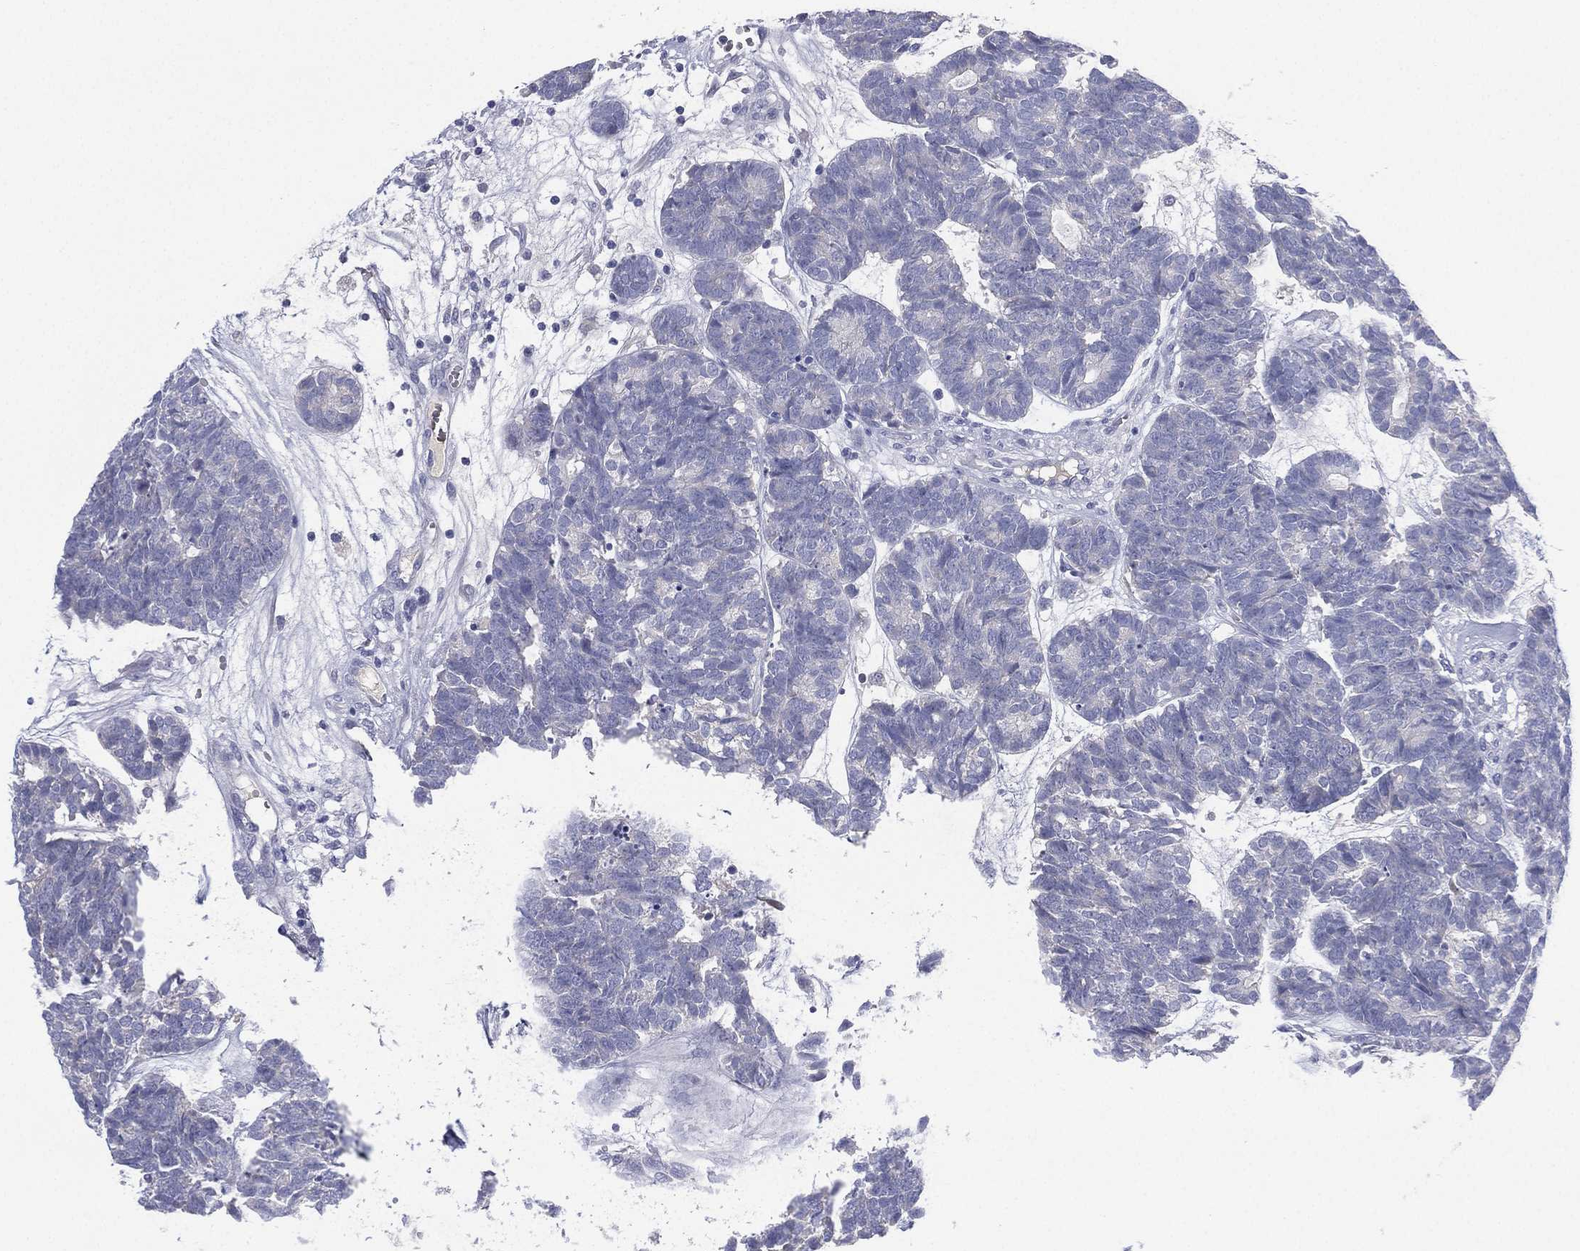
{"staining": {"intensity": "negative", "quantity": "none", "location": "none"}, "tissue": "head and neck cancer", "cell_type": "Tumor cells", "image_type": "cancer", "snomed": [{"axis": "morphology", "description": "Adenocarcinoma, NOS"}, {"axis": "topography", "description": "Head-Neck"}], "caption": "Immunohistochemistry (IHC) micrograph of neoplastic tissue: human adenocarcinoma (head and neck) stained with DAB (3,3'-diaminobenzidine) exhibits no significant protein staining in tumor cells.", "gene": "CYP2D6", "patient": {"sex": "female", "age": 81}}